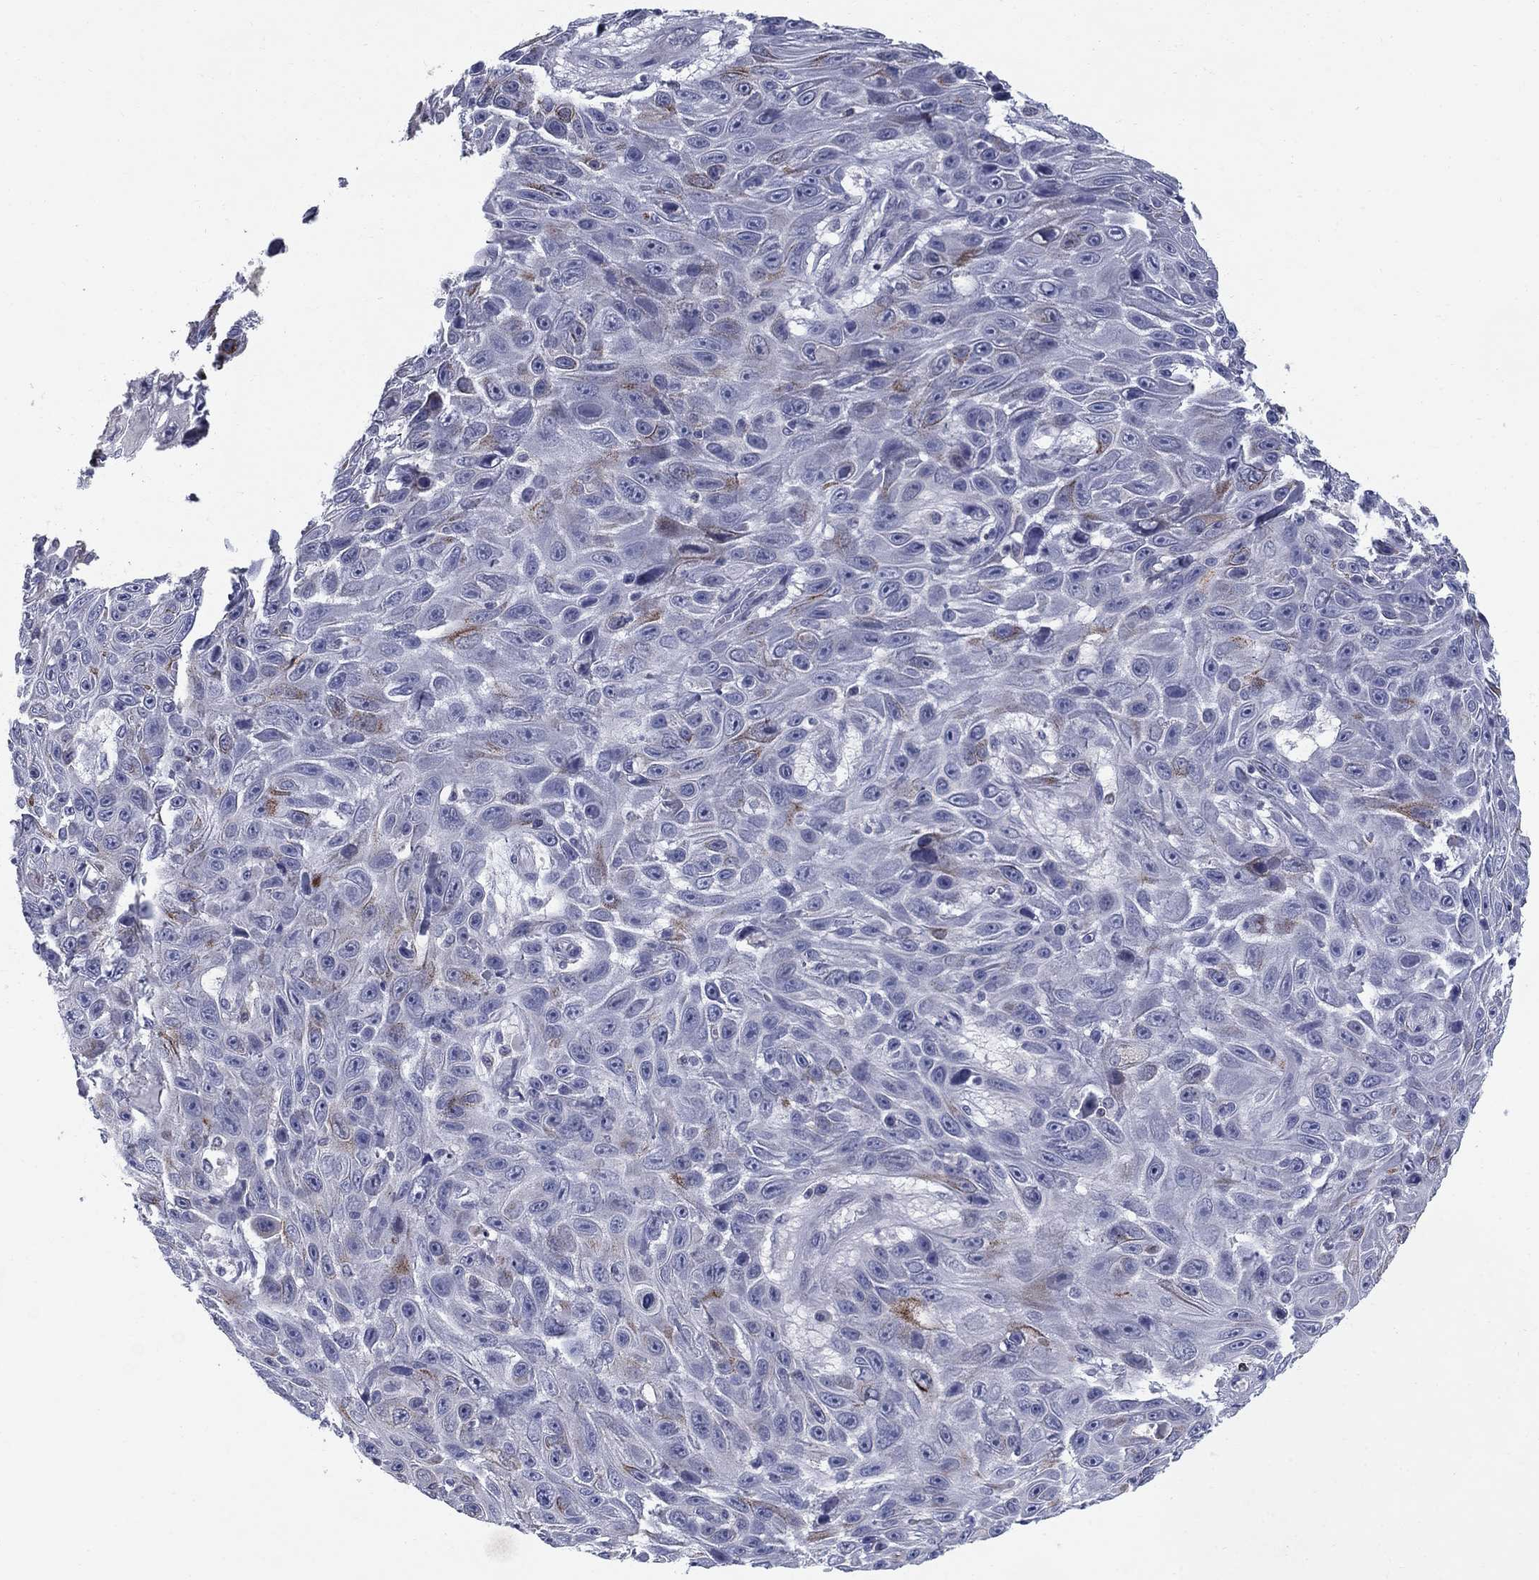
{"staining": {"intensity": "strong", "quantity": "<25%", "location": "cytoplasmic/membranous"}, "tissue": "skin cancer", "cell_type": "Tumor cells", "image_type": "cancer", "snomed": [{"axis": "morphology", "description": "Squamous cell carcinoma, NOS"}, {"axis": "topography", "description": "Skin"}], "caption": "Immunohistochemistry (IHC) micrograph of squamous cell carcinoma (skin) stained for a protein (brown), which shows medium levels of strong cytoplasmic/membranous expression in about <25% of tumor cells.", "gene": "NTRK2", "patient": {"sex": "male", "age": 82}}